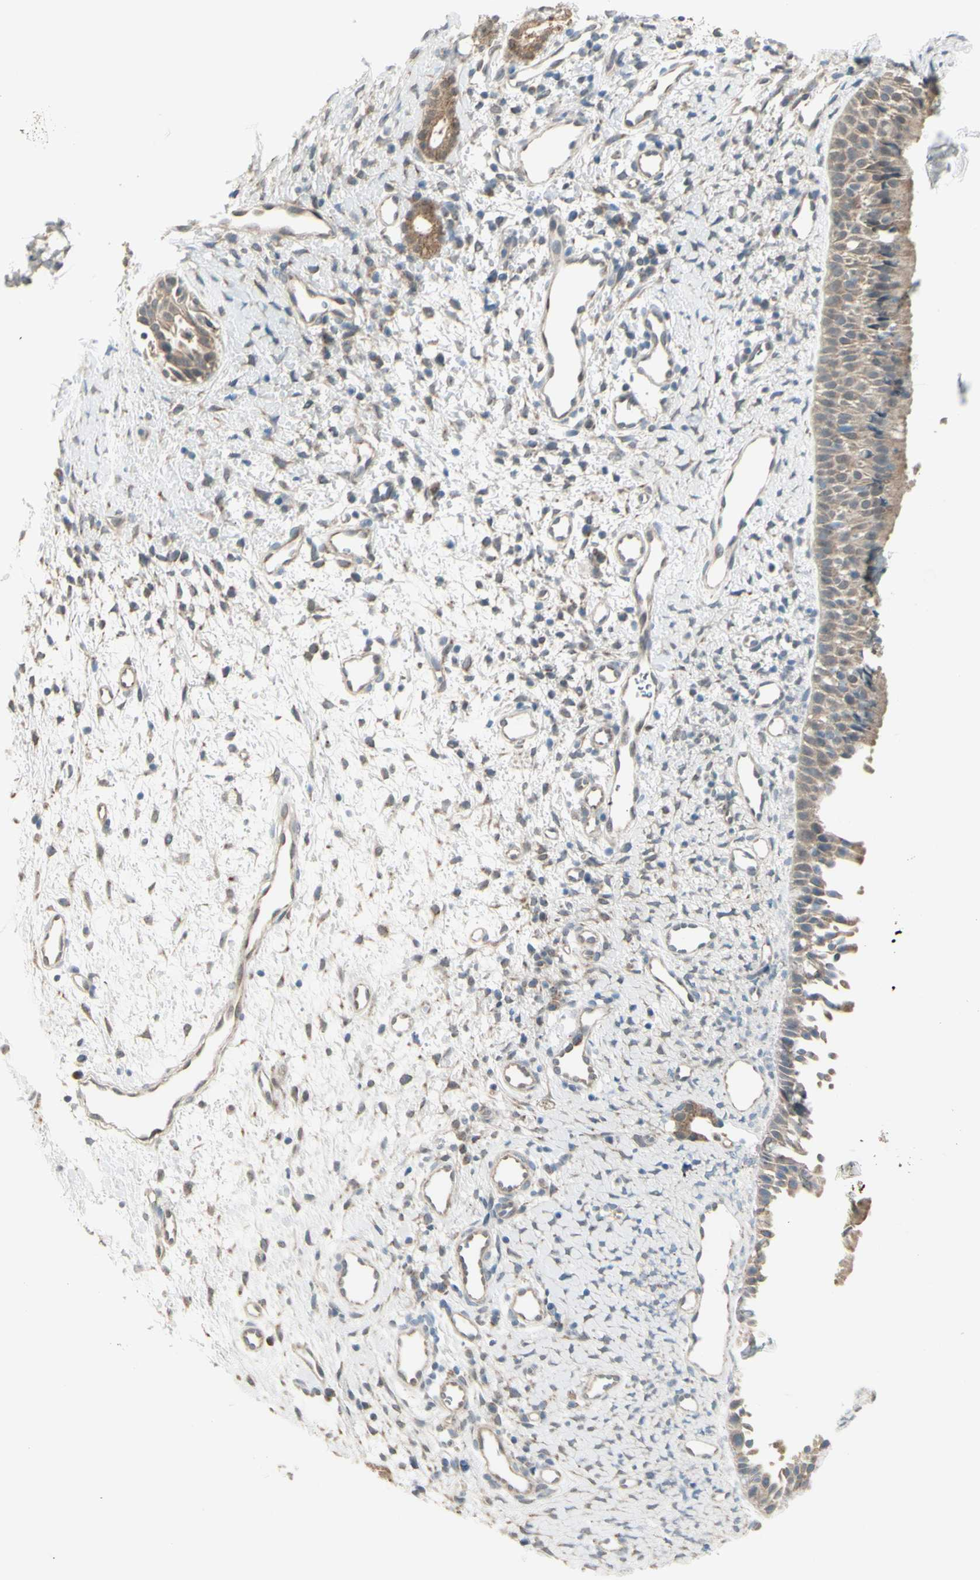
{"staining": {"intensity": "weak", "quantity": ">75%", "location": "cytoplasmic/membranous"}, "tissue": "nasopharynx", "cell_type": "Respiratory epithelial cells", "image_type": "normal", "snomed": [{"axis": "morphology", "description": "Normal tissue, NOS"}, {"axis": "topography", "description": "Nasopharynx"}], "caption": "Immunohistochemistry (IHC) staining of normal nasopharynx, which displays low levels of weak cytoplasmic/membranous expression in approximately >75% of respiratory epithelial cells indicating weak cytoplasmic/membranous protein staining. The staining was performed using DAB (3,3'-diaminobenzidine) (brown) for protein detection and nuclei were counterstained in hematoxylin (blue).", "gene": "NAXD", "patient": {"sex": "male", "age": 22}}